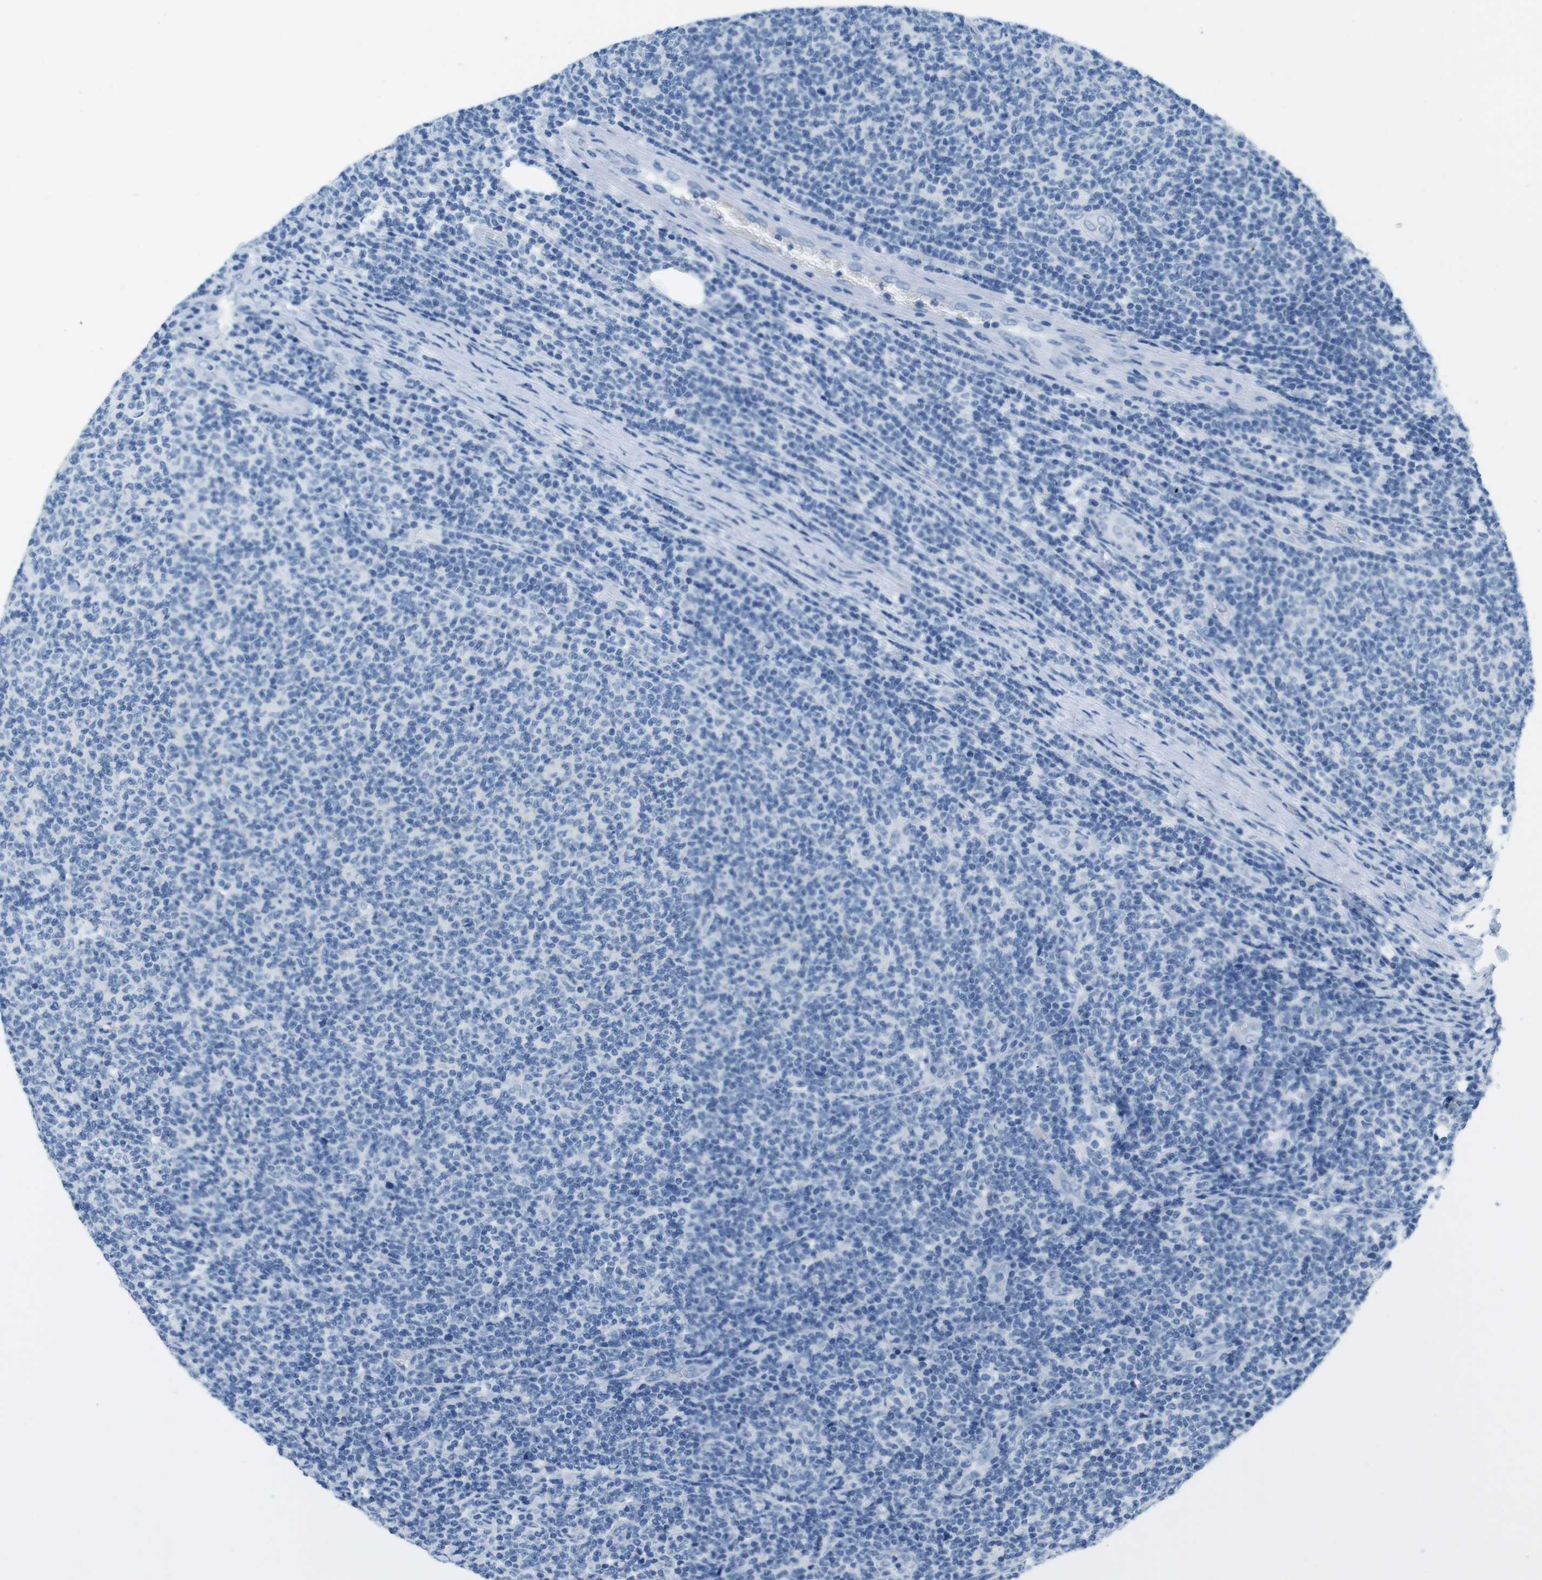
{"staining": {"intensity": "negative", "quantity": "none", "location": "none"}, "tissue": "lymphoma", "cell_type": "Tumor cells", "image_type": "cancer", "snomed": [{"axis": "morphology", "description": "Malignant lymphoma, non-Hodgkin's type, Low grade"}, {"axis": "topography", "description": "Lymph node"}], "caption": "A histopathology image of human low-grade malignant lymphoma, non-Hodgkin's type is negative for staining in tumor cells.", "gene": "TFAP2C", "patient": {"sex": "male", "age": 66}}